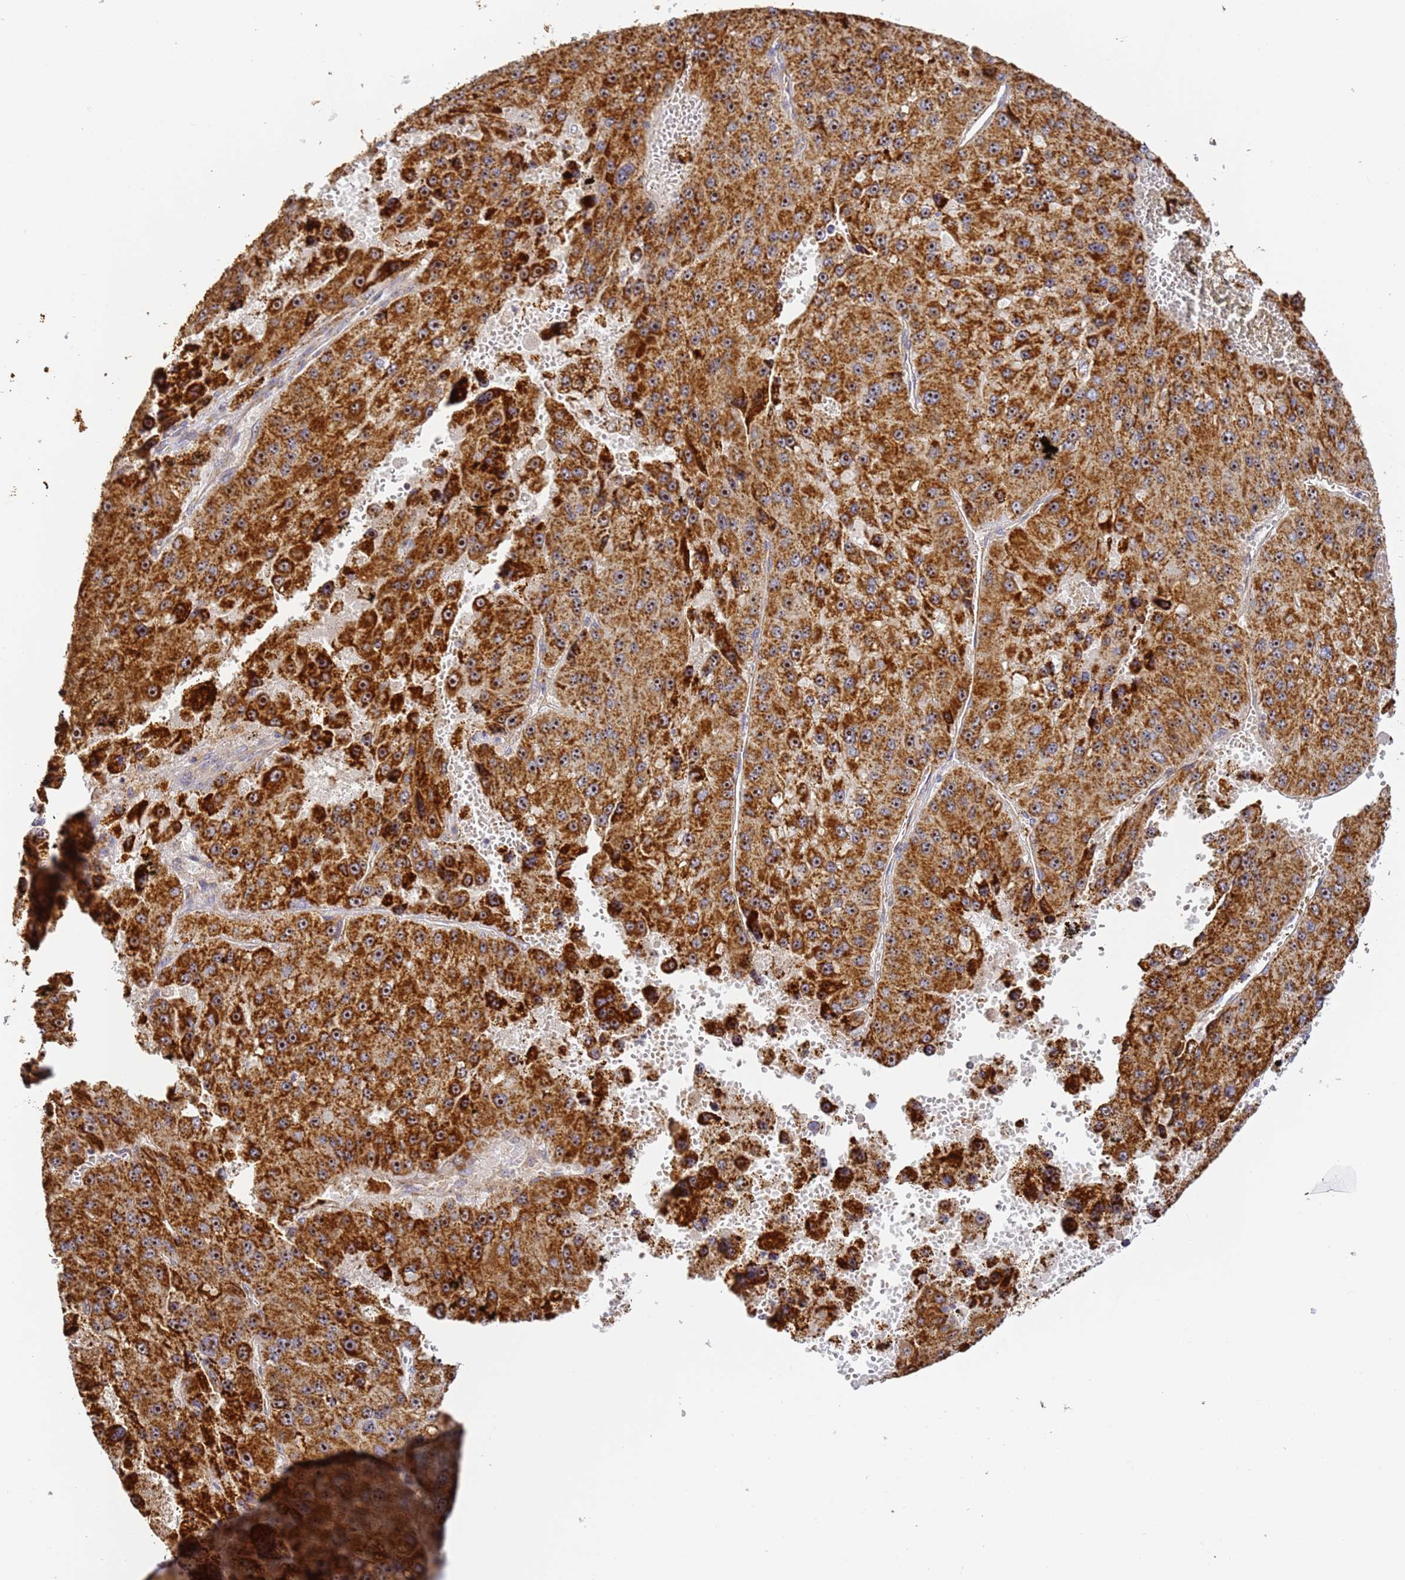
{"staining": {"intensity": "strong", "quantity": ">75%", "location": "cytoplasmic/membranous,nuclear"}, "tissue": "liver cancer", "cell_type": "Tumor cells", "image_type": "cancer", "snomed": [{"axis": "morphology", "description": "Carcinoma, Hepatocellular, NOS"}, {"axis": "topography", "description": "Liver"}], "caption": "Immunohistochemical staining of liver cancer shows high levels of strong cytoplasmic/membranous and nuclear expression in about >75% of tumor cells. (DAB (3,3'-diaminobenzidine) IHC, brown staining for protein, blue staining for nuclei).", "gene": "FRG2C", "patient": {"sex": "female", "age": 73}}